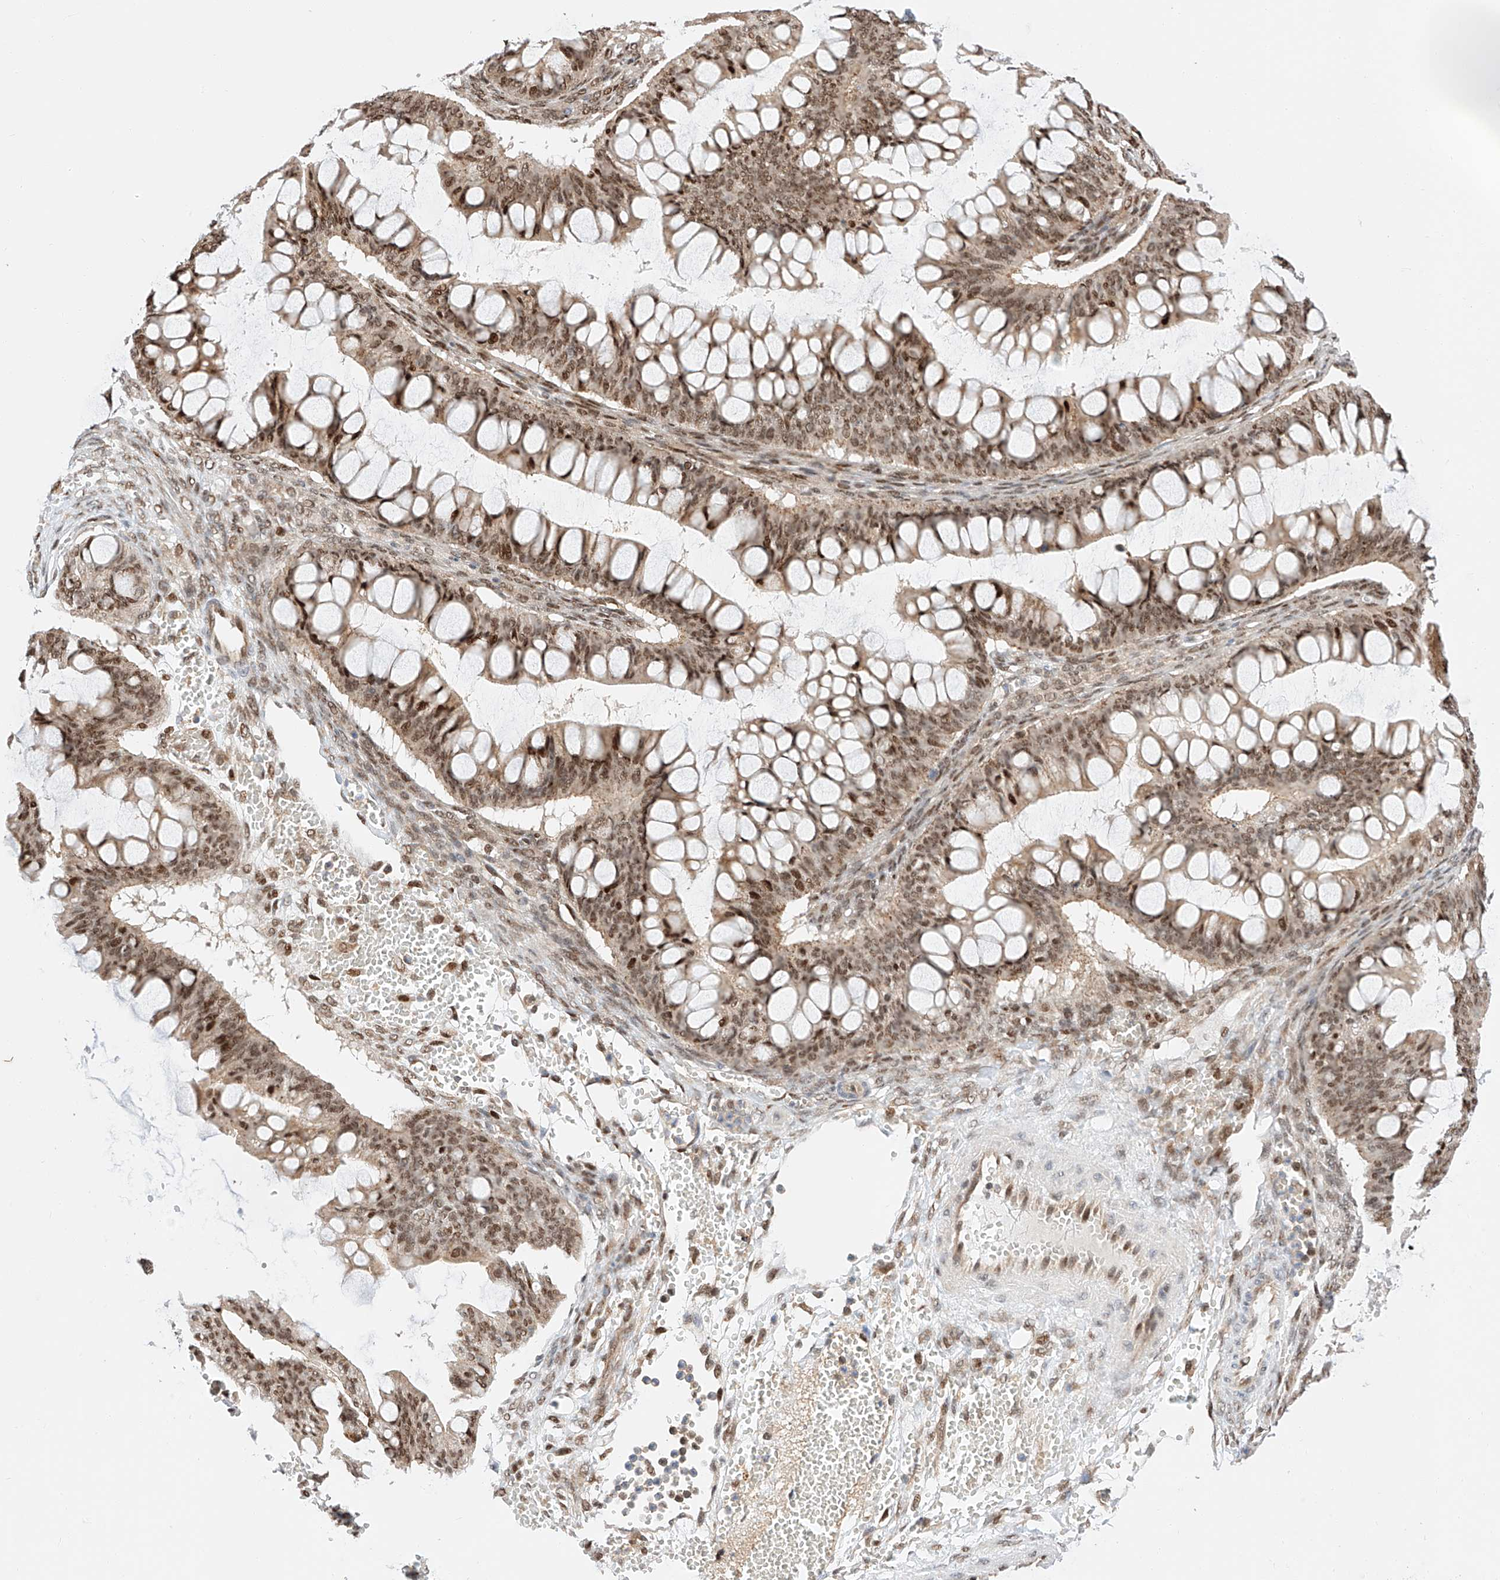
{"staining": {"intensity": "moderate", "quantity": ">75%", "location": "cytoplasmic/membranous,nuclear"}, "tissue": "ovarian cancer", "cell_type": "Tumor cells", "image_type": "cancer", "snomed": [{"axis": "morphology", "description": "Cystadenocarcinoma, mucinous, NOS"}, {"axis": "topography", "description": "Ovary"}], "caption": "Protein expression analysis of ovarian mucinous cystadenocarcinoma exhibits moderate cytoplasmic/membranous and nuclear expression in approximately >75% of tumor cells. The staining was performed using DAB (3,3'-diaminobenzidine), with brown indicating positive protein expression. Nuclei are stained blue with hematoxylin.", "gene": "HDAC9", "patient": {"sex": "female", "age": 73}}